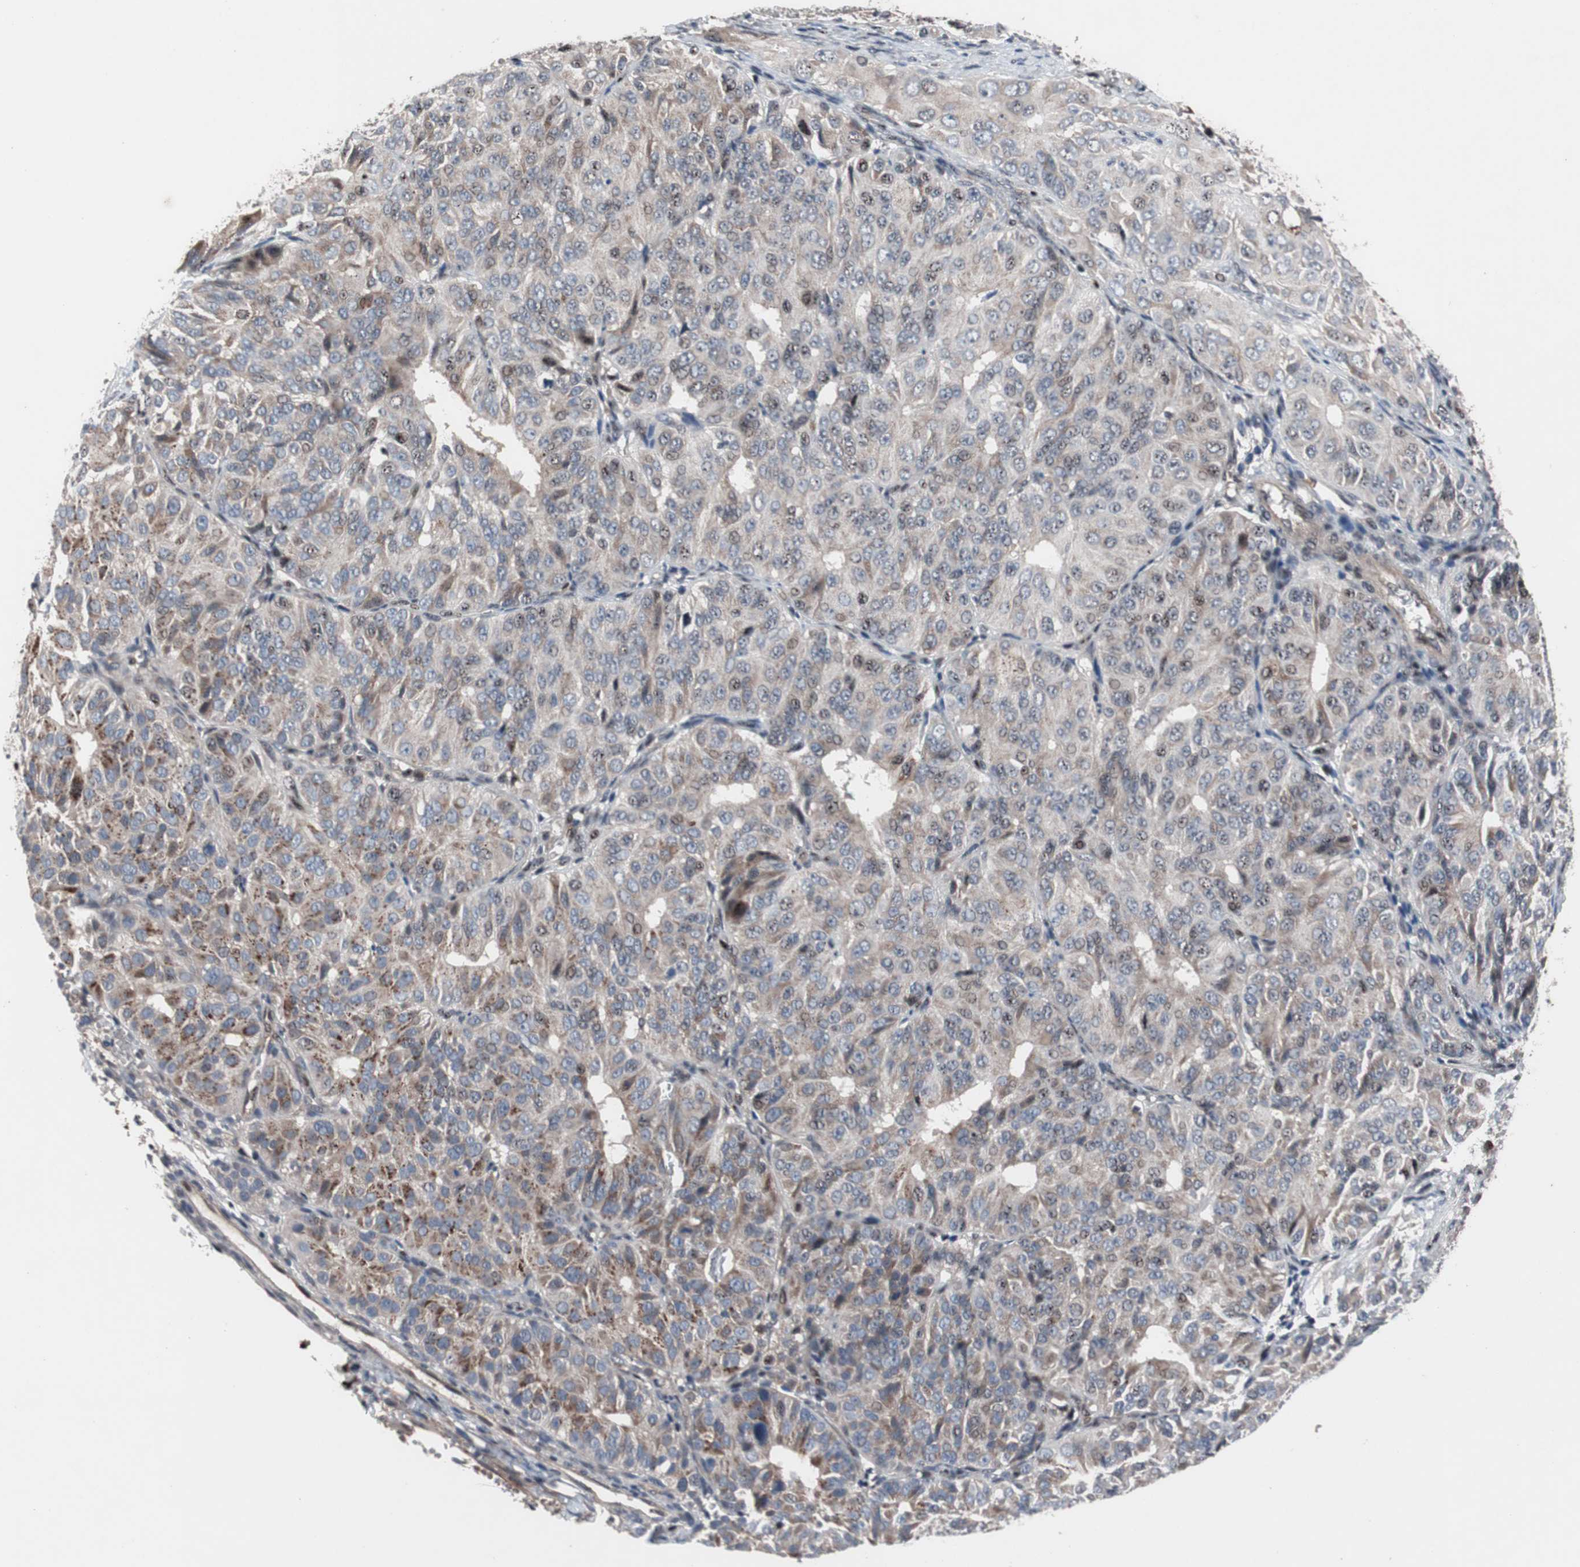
{"staining": {"intensity": "weak", "quantity": "25%-75%", "location": "cytoplasmic/membranous"}, "tissue": "ovarian cancer", "cell_type": "Tumor cells", "image_type": "cancer", "snomed": [{"axis": "morphology", "description": "Carcinoma, endometroid"}, {"axis": "topography", "description": "Ovary"}], "caption": "IHC (DAB) staining of human ovarian cancer (endometroid carcinoma) demonstrates weak cytoplasmic/membranous protein positivity in approximately 25%-75% of tumor cells.", "gene": "SOX7", "patient": {"sex": "female", "age": 51}}